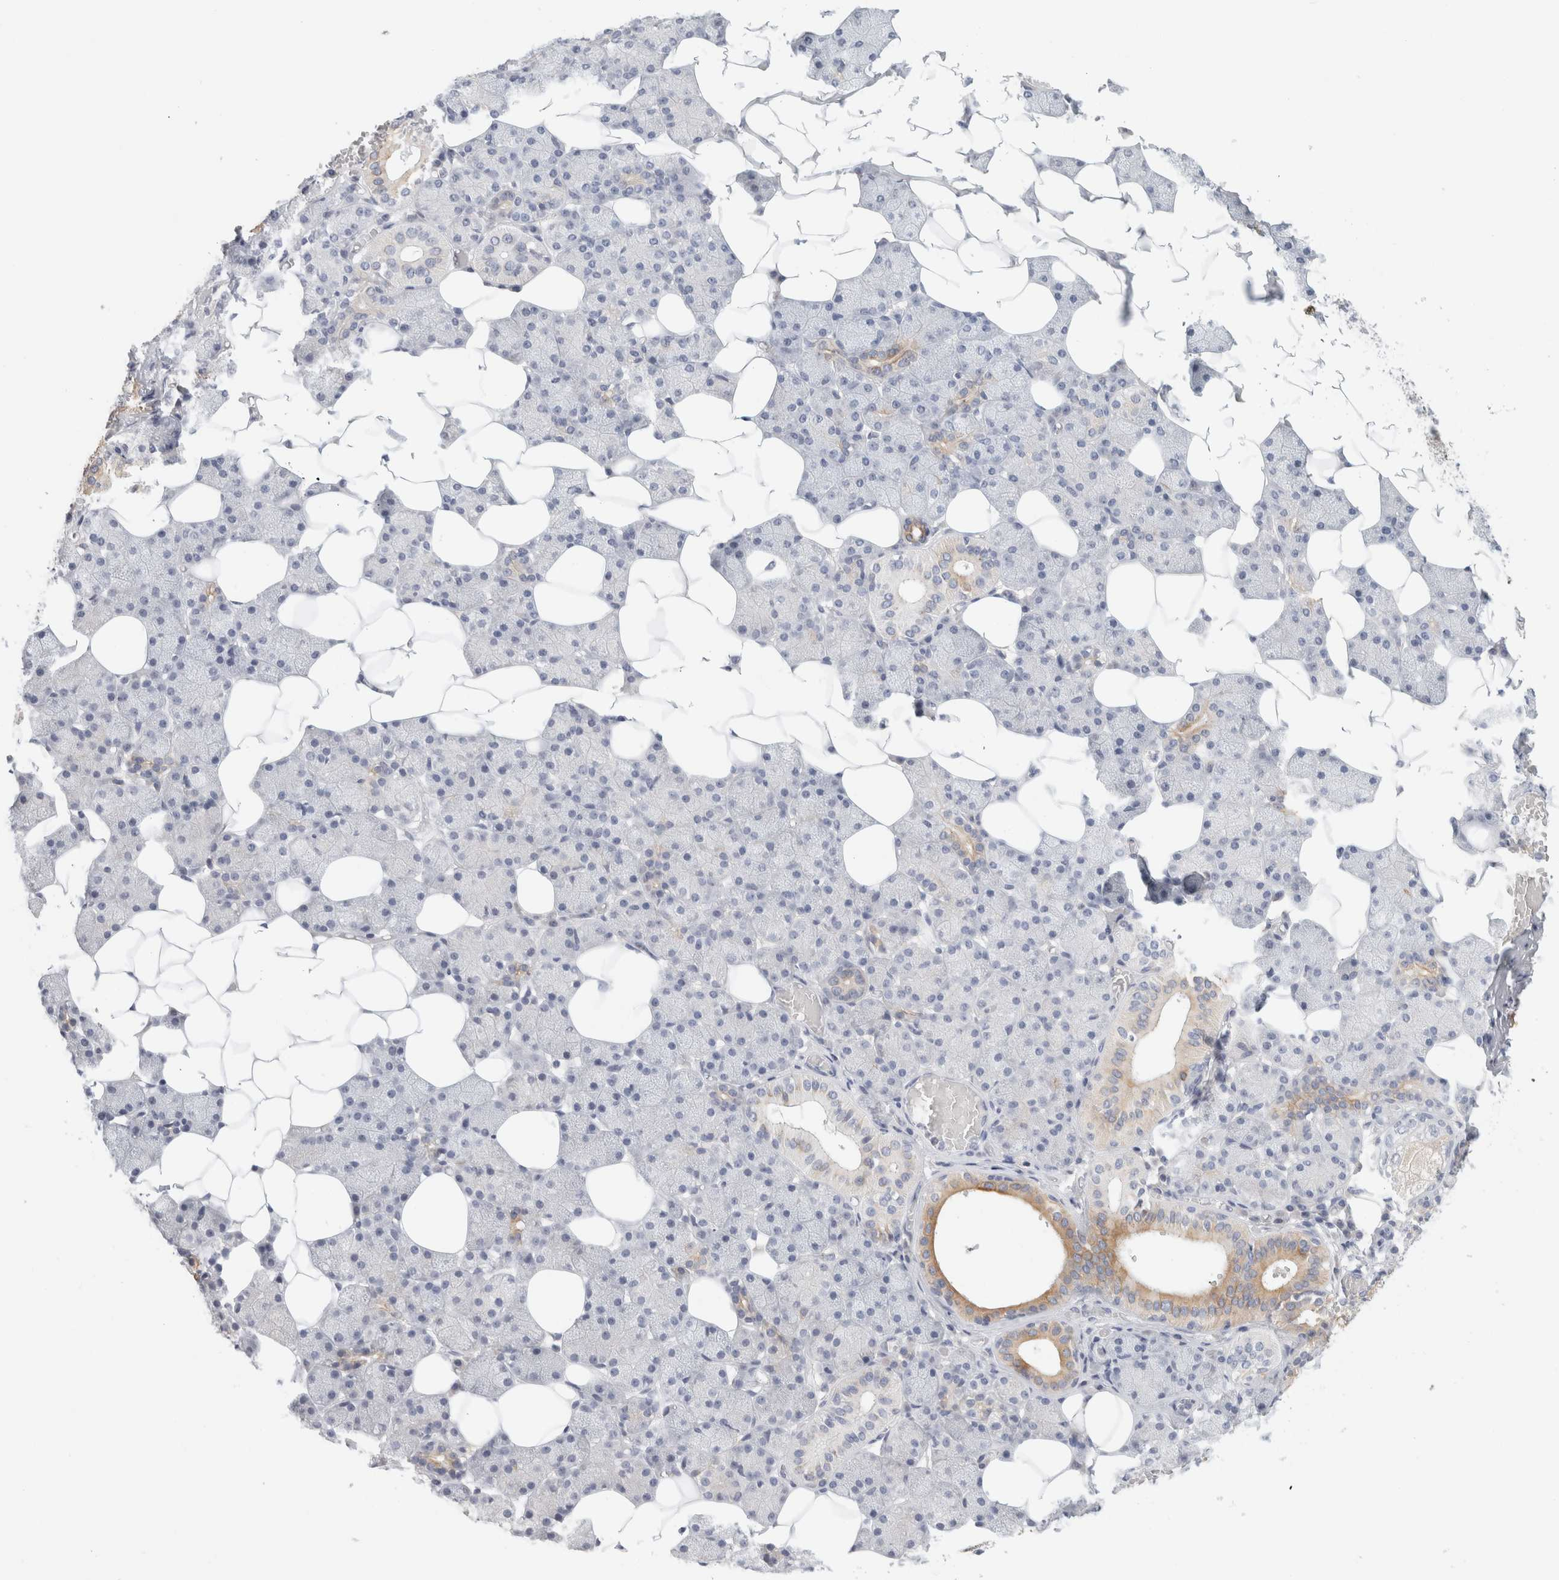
{"staining": {"intensity": "moderate", "quantity": "<25%", "location": "cytoplasmic/membranous"}, "tissue": "salivary gland", "cell_type": "Glandular cells", "image_type": "normal", "snomed": [{"axis": "morphology", "description": "Normal tissue, NOS"}, {"axis": "topography", "description": "Salivary gland"}], "caption": "The image displays staining of benign salivary gland, revealing moderate cytoplasmic/membranous protein positivity (brown color) within glandular cells.", "gene": "STK31", "patient": {"sex": "female", "age": 33}}